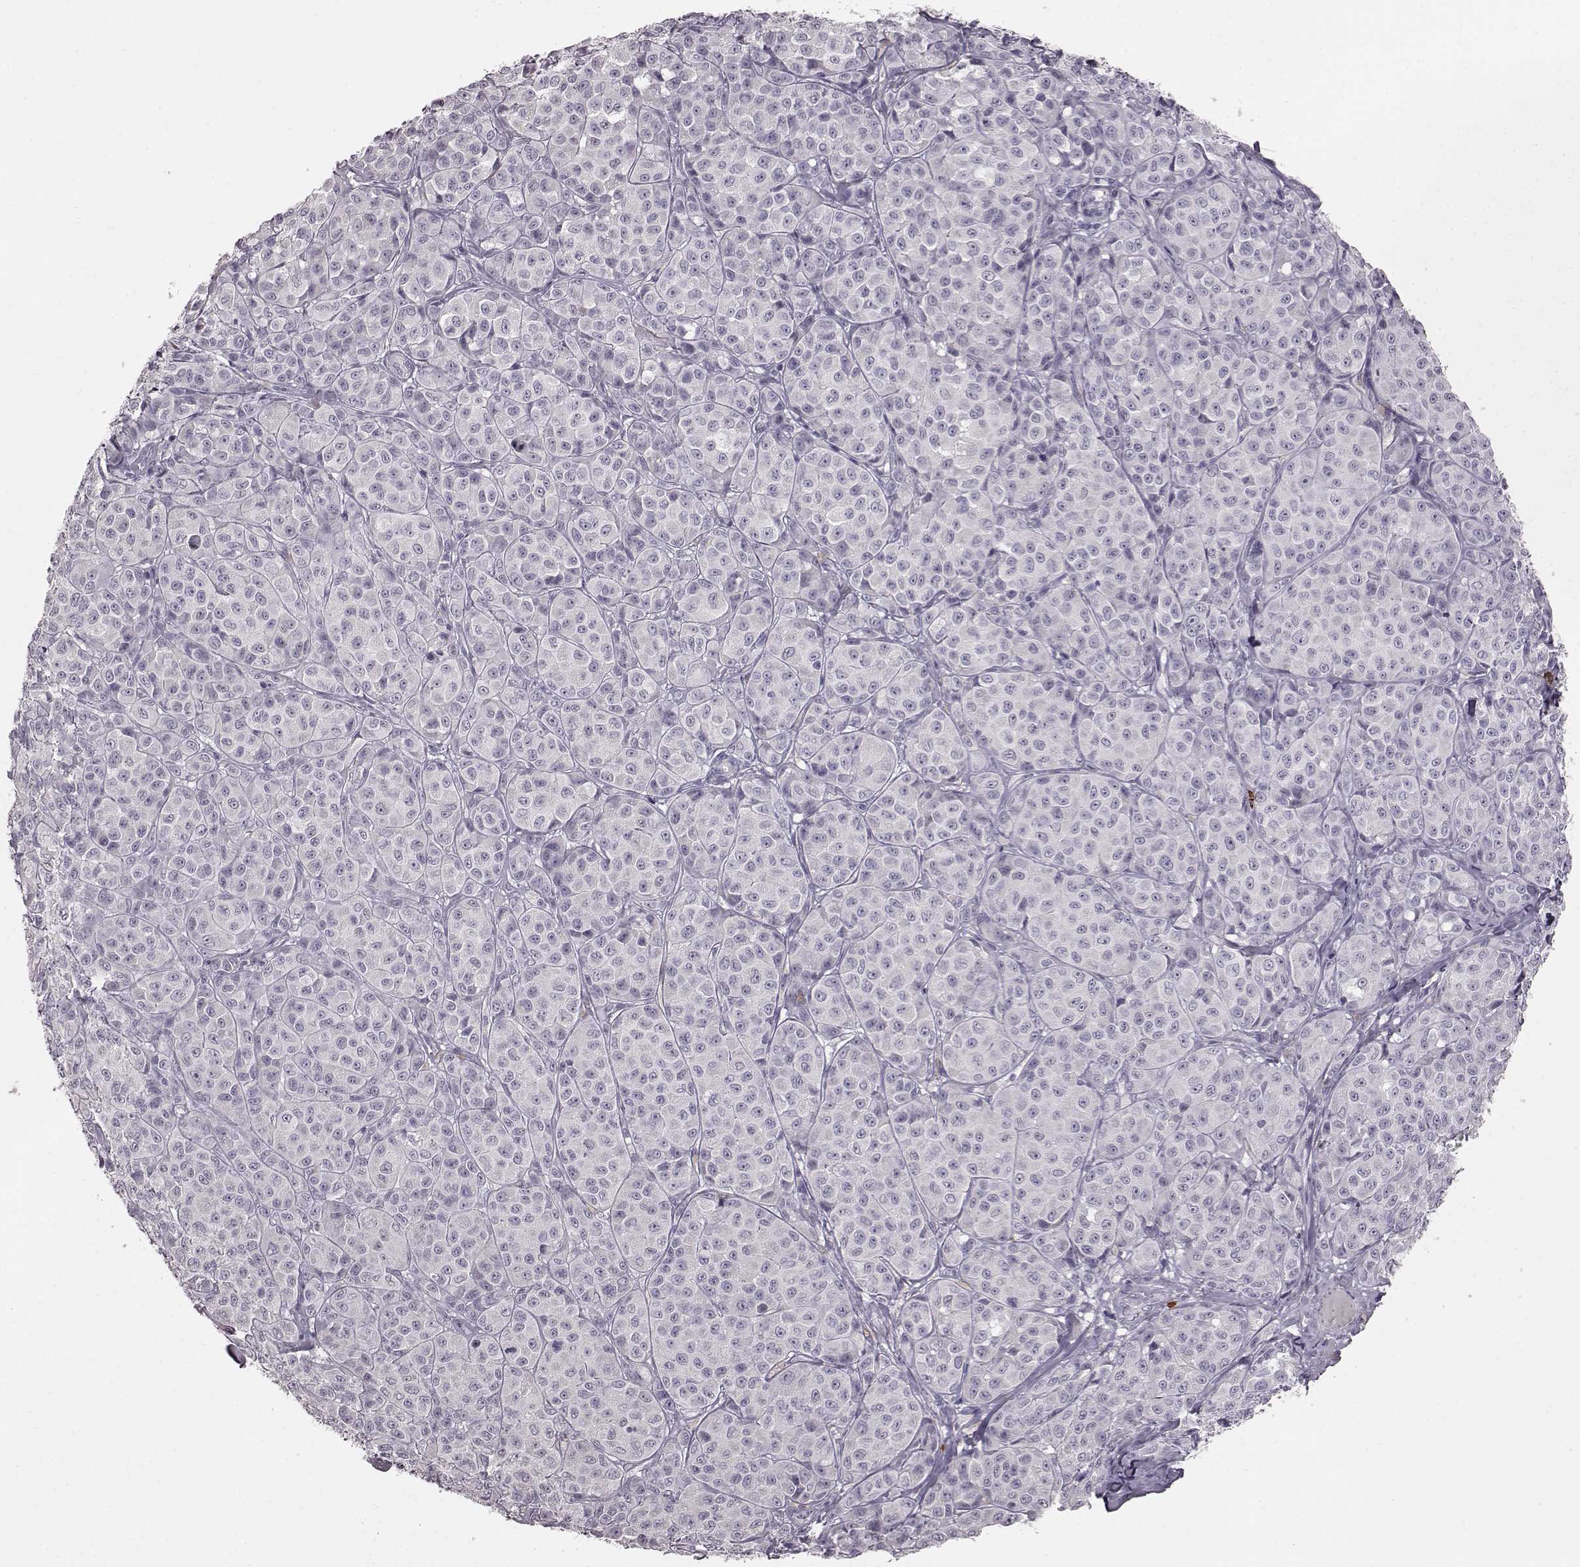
{"staining": {"intensity": "negative", "quantity": "none", "location": "none"}, "tissue": "melanoma", "cell_type": "Tumor cells", "image_type": "cancer", "snomed": [{"axis": "morphology", "description": "Malignant melanoma, NOS"}, {"axis": "topography", "description": "Skin"}], "caption": "This is a image of immunohistochemistry staining of malignant melanoma, which shows no expression in tumor cells.", "gene": "FUT4", "patient": {"sex": "male", "age": 89}}